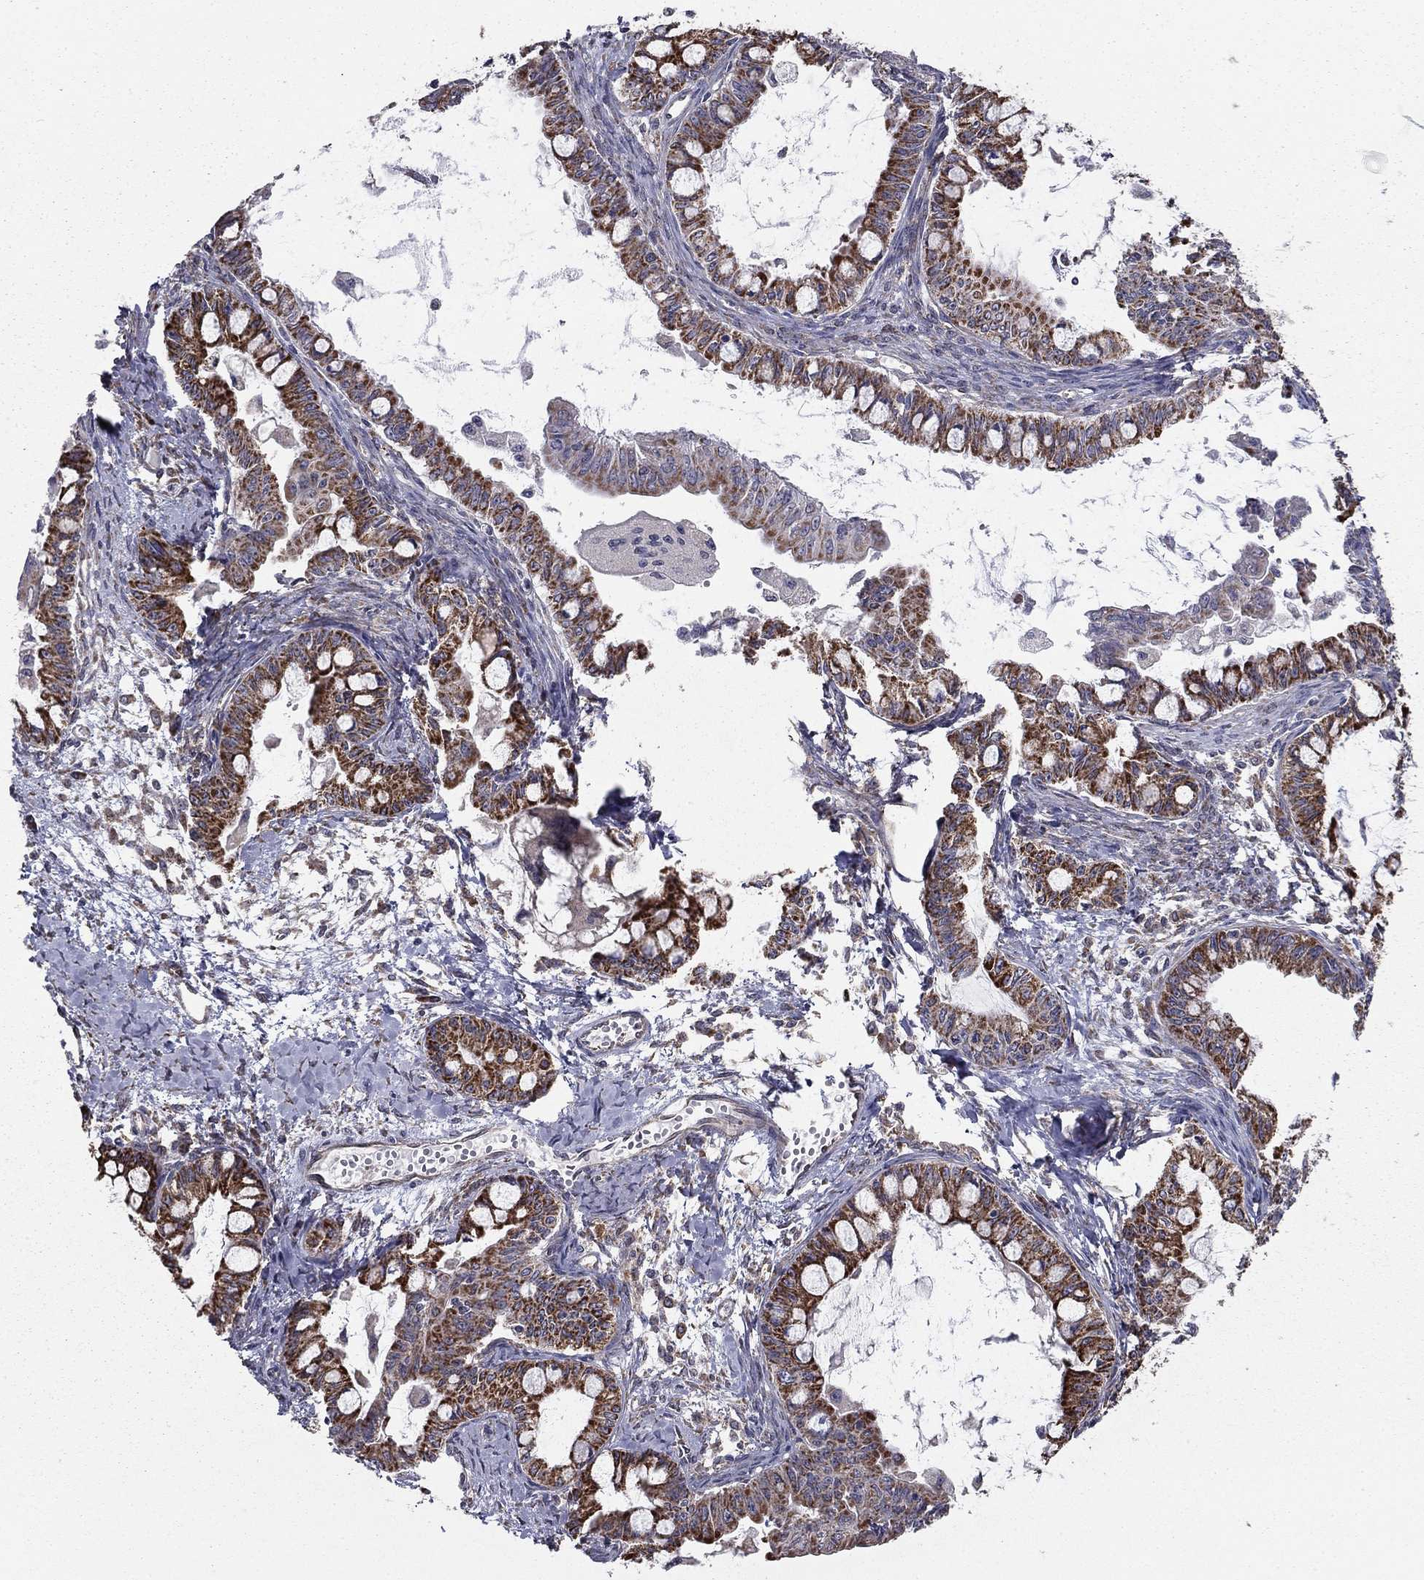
{"staining": {"intensity": "moderate", "quantity": ">75%", "location": "cytoplasmic/membranous"}, "tissue": "ovarian cancer", "cell_type": "Tumor cells", "image_type": "cancer", "snomed": [{"axis": "morphology", "description": "Cystadenocarcinoma, mucinous, NOS"}, {"axis": "topography", "description": "Ovary"}], "caption": "Protein staining of ovarian mucinous cystadenocarcinoma tissue reveals moderate cytoplasmic/membranous staining in approximately >75% of tumor cells.", "gene": "NKIRAS1", "patient": {"sex": "female", "age": 63}}